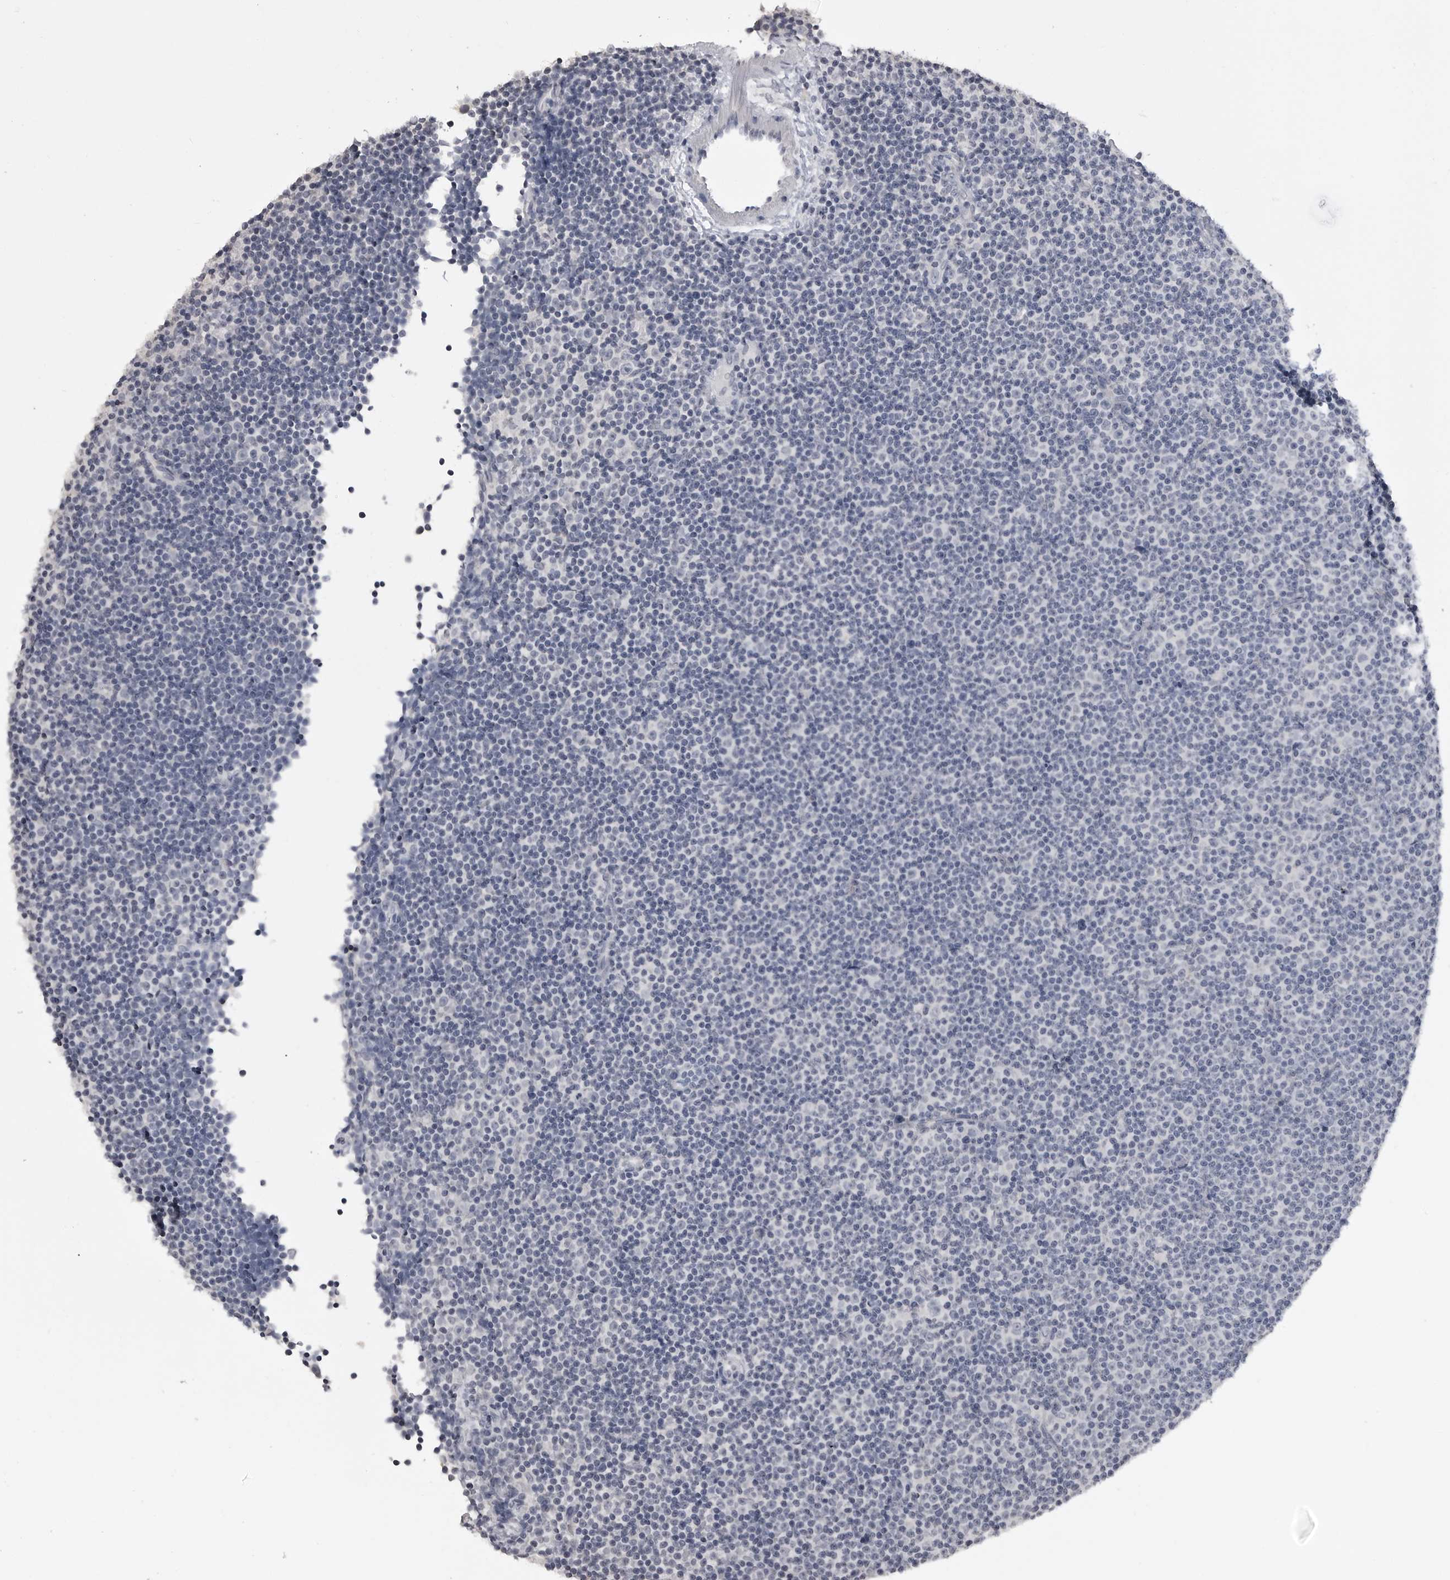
{"staining": {"intensity": "negative", "quantity": "none", "location": "none"}, "tissue": "lymphoma", "cell_type": "Tumor cells", "image_type": "cancer", "snomed": [{"axis": "morphology", "description": "Malignant lymphoma, non-Hodgkin's type, Low grade"}, {"axis": "topography", "description": "Lymph node"}], "caption": "This photomicrograph is of lymphoma stained with immunohistochemistry (IHC) to label a protein in brown with the nuclei are counter-stained blue. There is no staining in tumor cells.", "gene": "GPN2", "patient": {"sex": "female", "age": 67}}